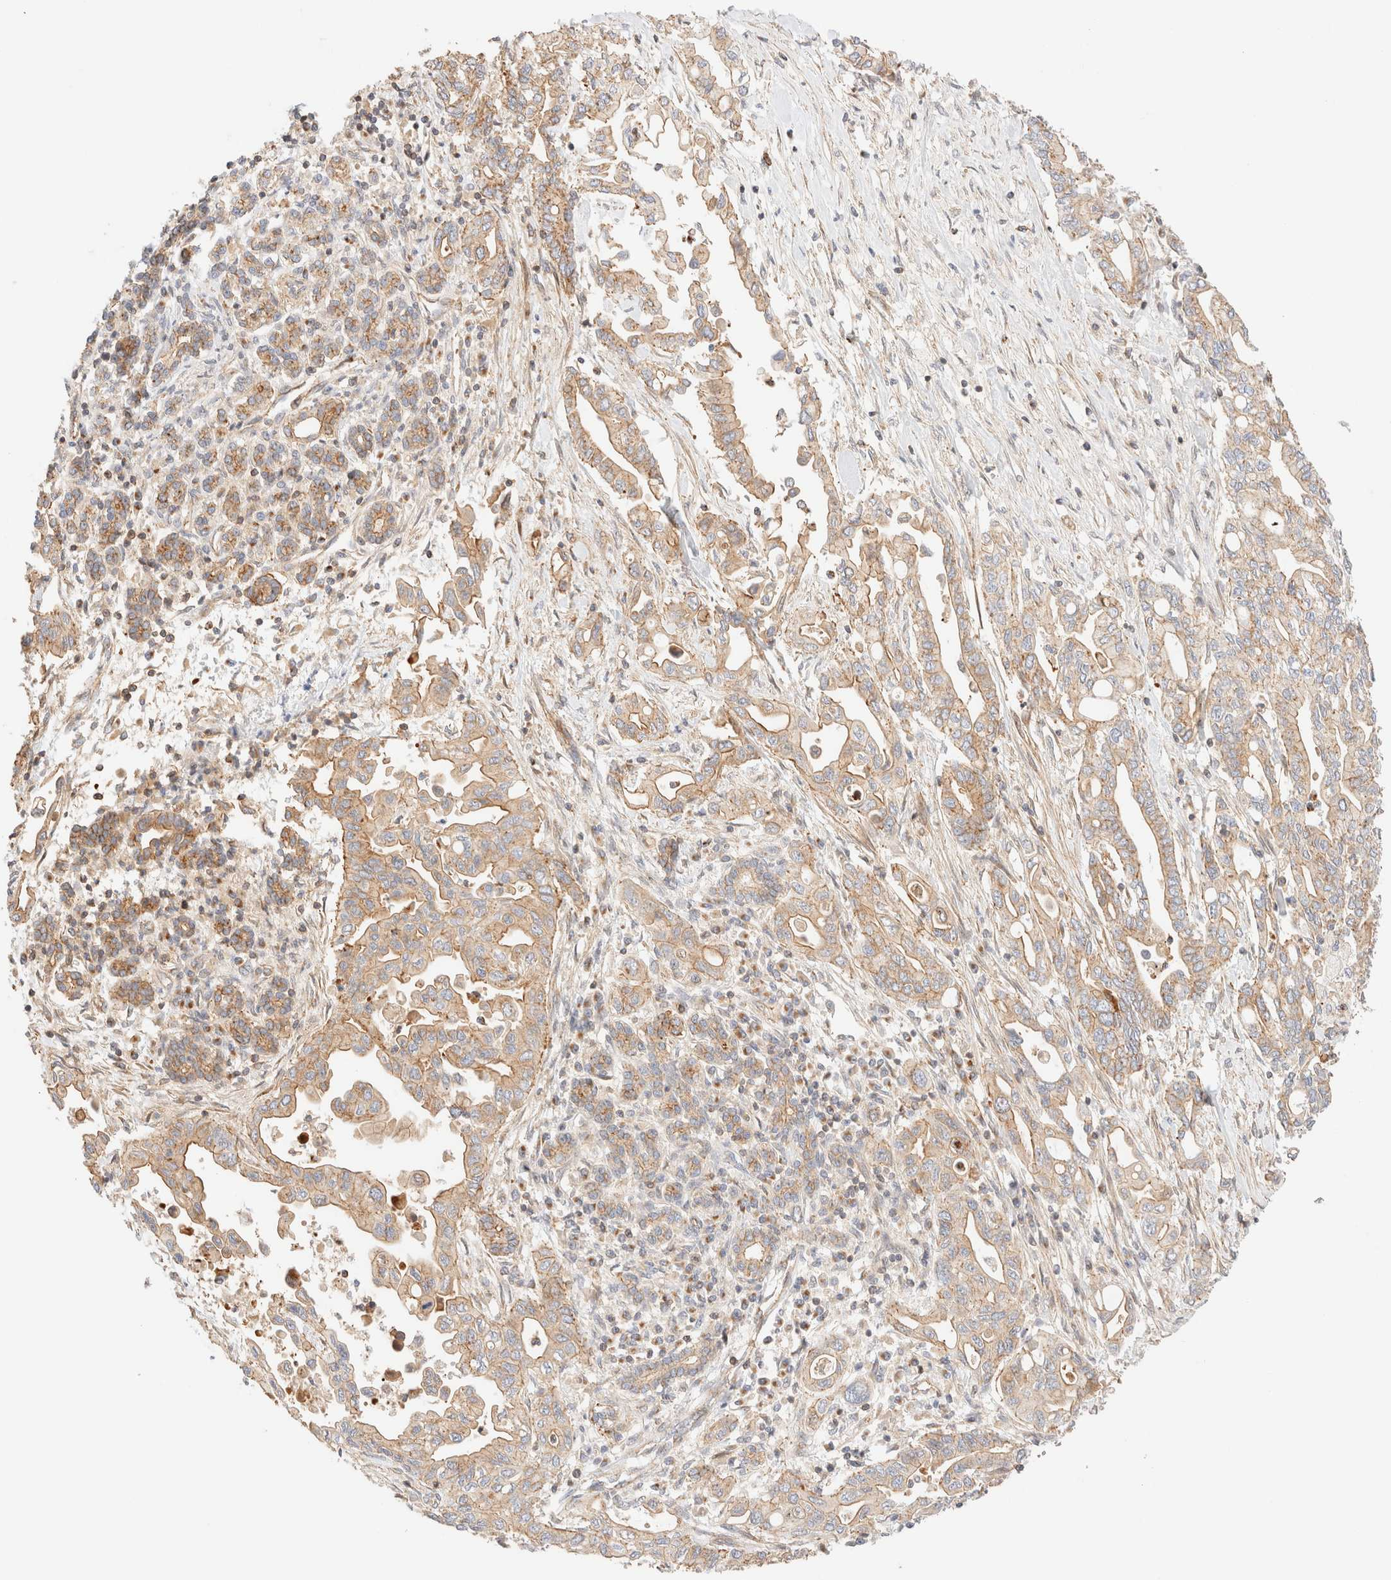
{"staining": {"intensity": "weak", "quantity": "25%-75%", "location": "cytoplasmic/membranous"}, "tissue": "pancreatic cancer", "cell_type": "Tumor cells", "image_type": "cancer", "snomed": [{"axis": "morphology", "description": "Adenocarcinoma, NOS"}, {"axis": "topography", "description": "Pancreas"}], "caption": "Approximately 25%-75% of tumor cells in adenocarcinoma (pancreatic) demonstrate weak cytoplasmic/membranous protein staining as visualized by brown immunohistochemical staining.", "gene": "MYO10", "patient": {"sex": "female", "age": 57}}